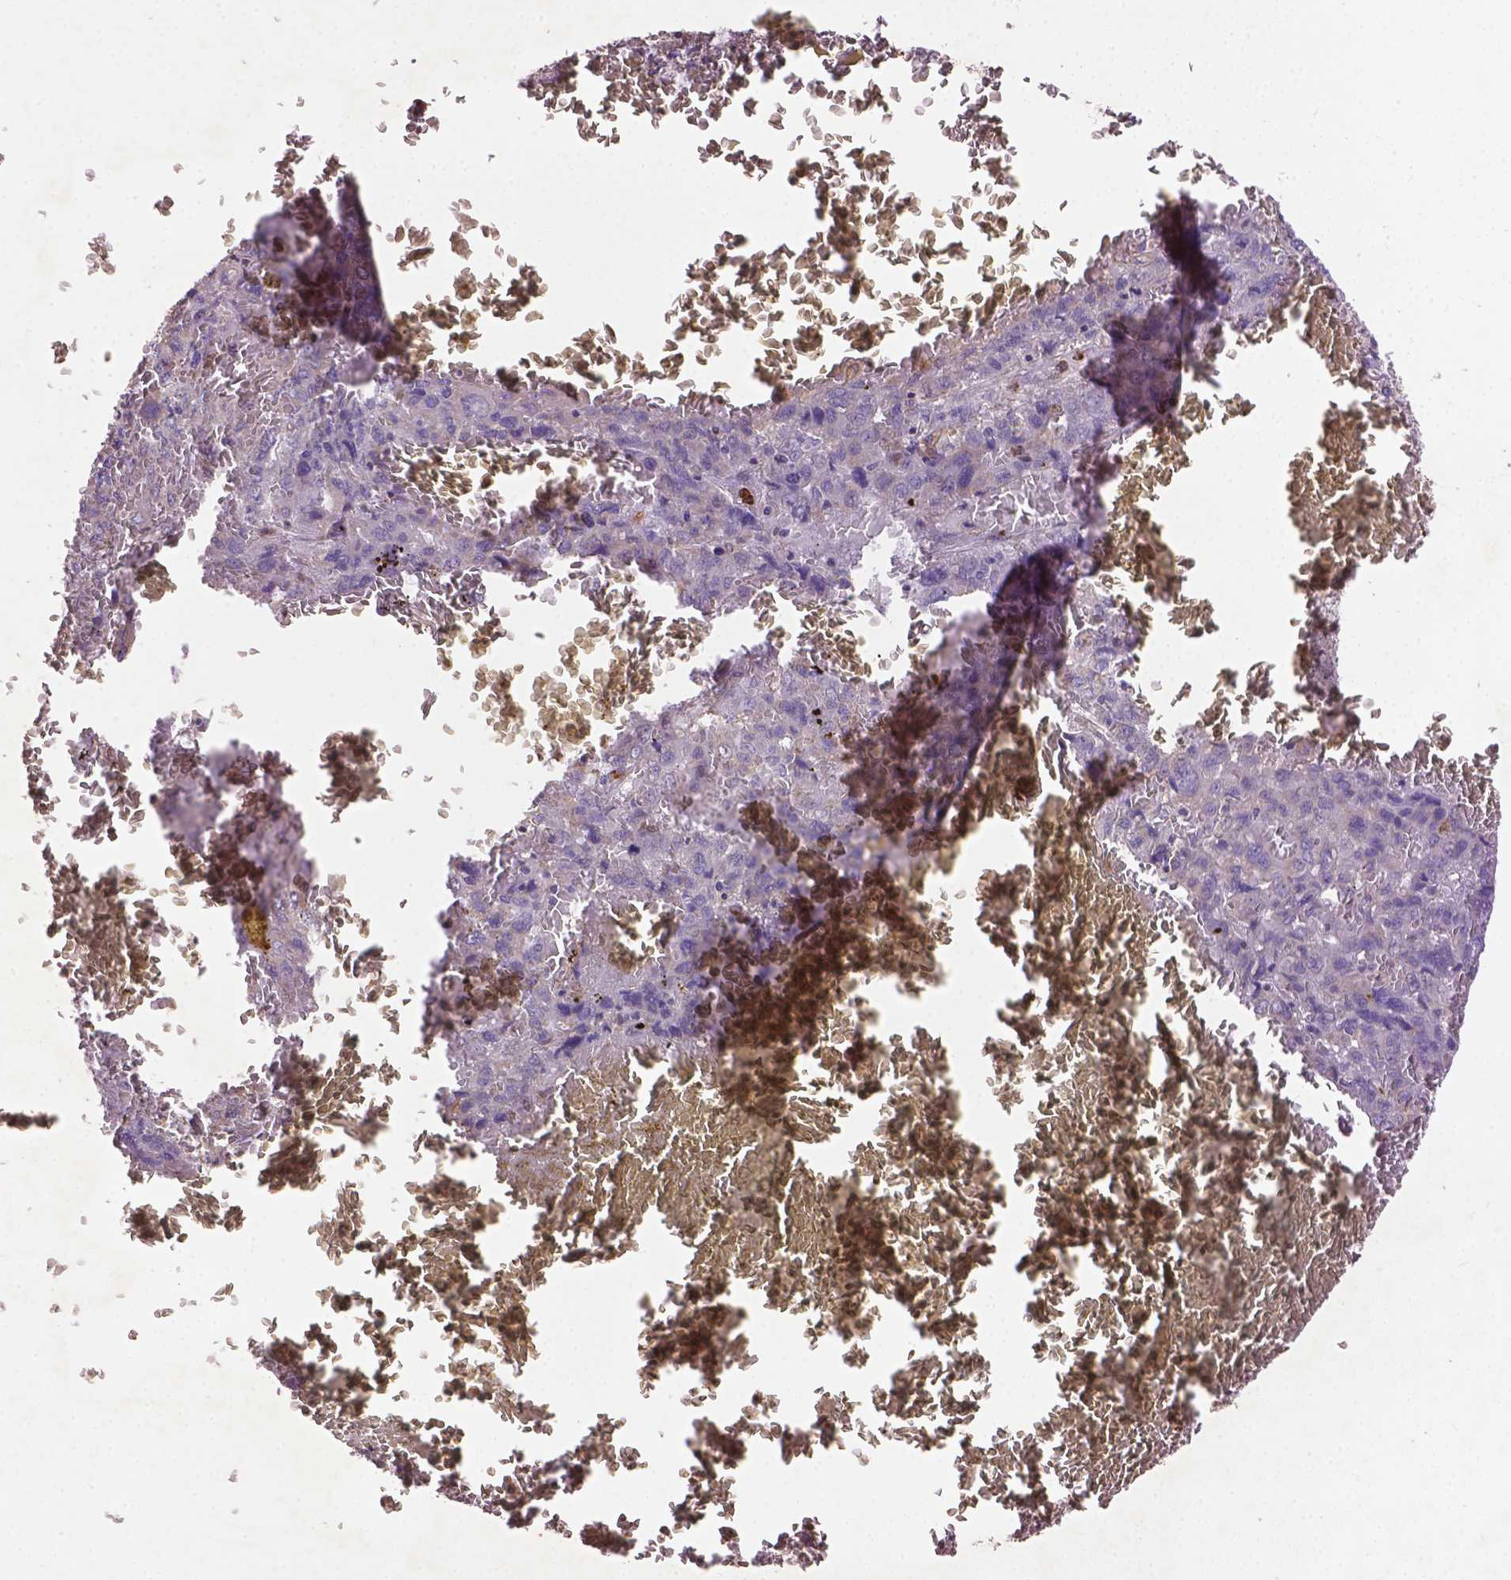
{"staining": {"intensity": "negative", "quantity": "none", "location": "none"}, "tissue": "liver cancer", "cell_type": "Tumor cells", "image_type": "cancer", "snomed": [{"axis": "morphology", "description": "Carcinoma, Hepatocellular, NOS"}, {"axis": "topography", "description": "Liver"}], "caption": "Tumor cells are negative for brown protein staining in liver cancer. Brightfield microscopy of immunohistochemistry (IHC) stained with DAB (3,3'-diaminobenzidine) (brown) and hematoxylin (blue), captured at high magnification.", "gene": "LRRC3C", "patient": {"sex": "male", "age": 69}}